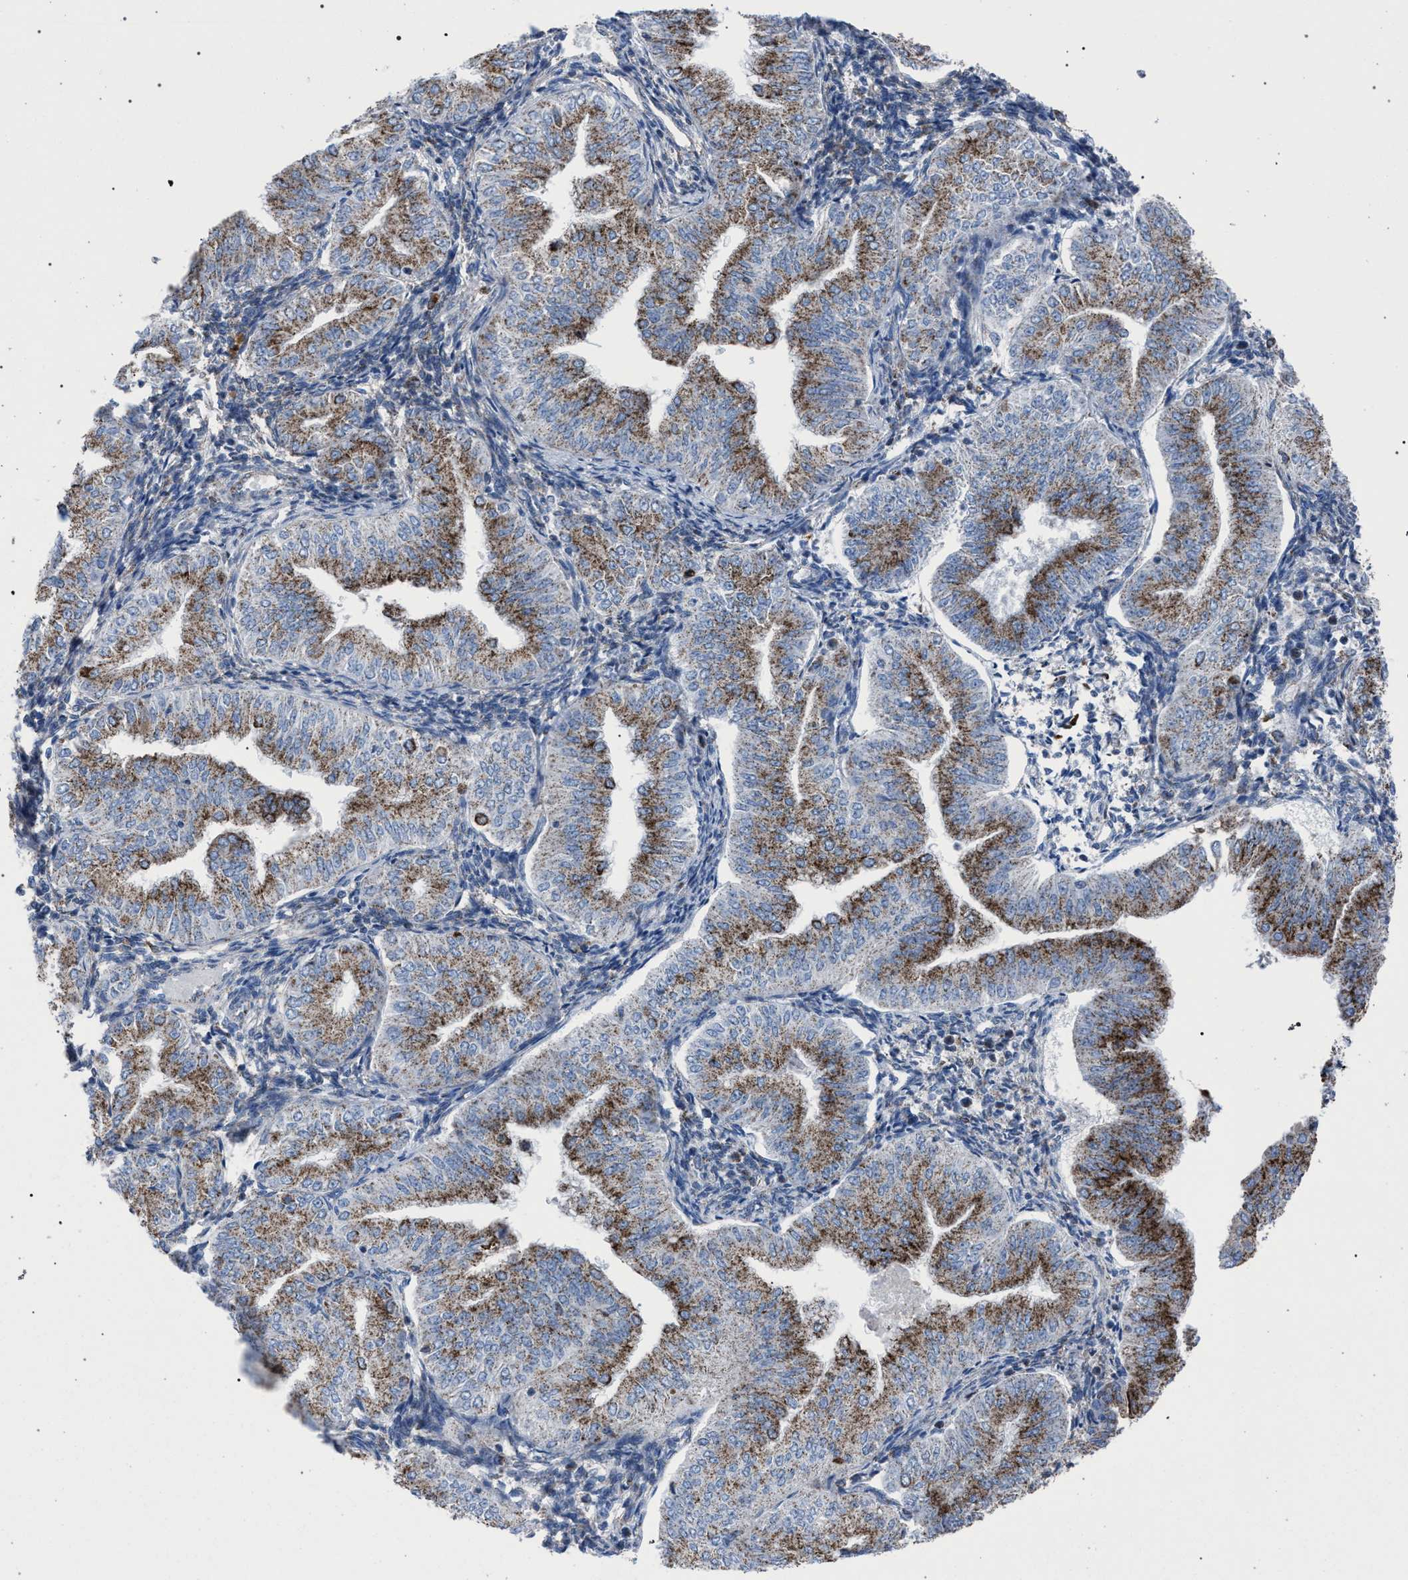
{"staining": {"intensity": "moderate", "quantity": ">75%", "location": "cytoplasmic/membranous"}, "tissue": "endometrial cancer", "cell_type": "Tumor cells", "image_type": "cancer", "snomed": [{"axis": "morphology", "description": "Normal tissue, NOS"}, {"axis": "morphology", "description": "Adenocarcinoma, NOS"}, {"axis": "topography", "description": "Endometrium"}], "caption": "DAB (3,3'-diaminobenzidine) immunohistochemical staining of human endometrial adenocarcinoma shows moderate cytoplasmic/membranous protein staining in about >75% of tumor cells.", "gene": "HSD17B4", "patient": {"sex": "female", "age": 53}}